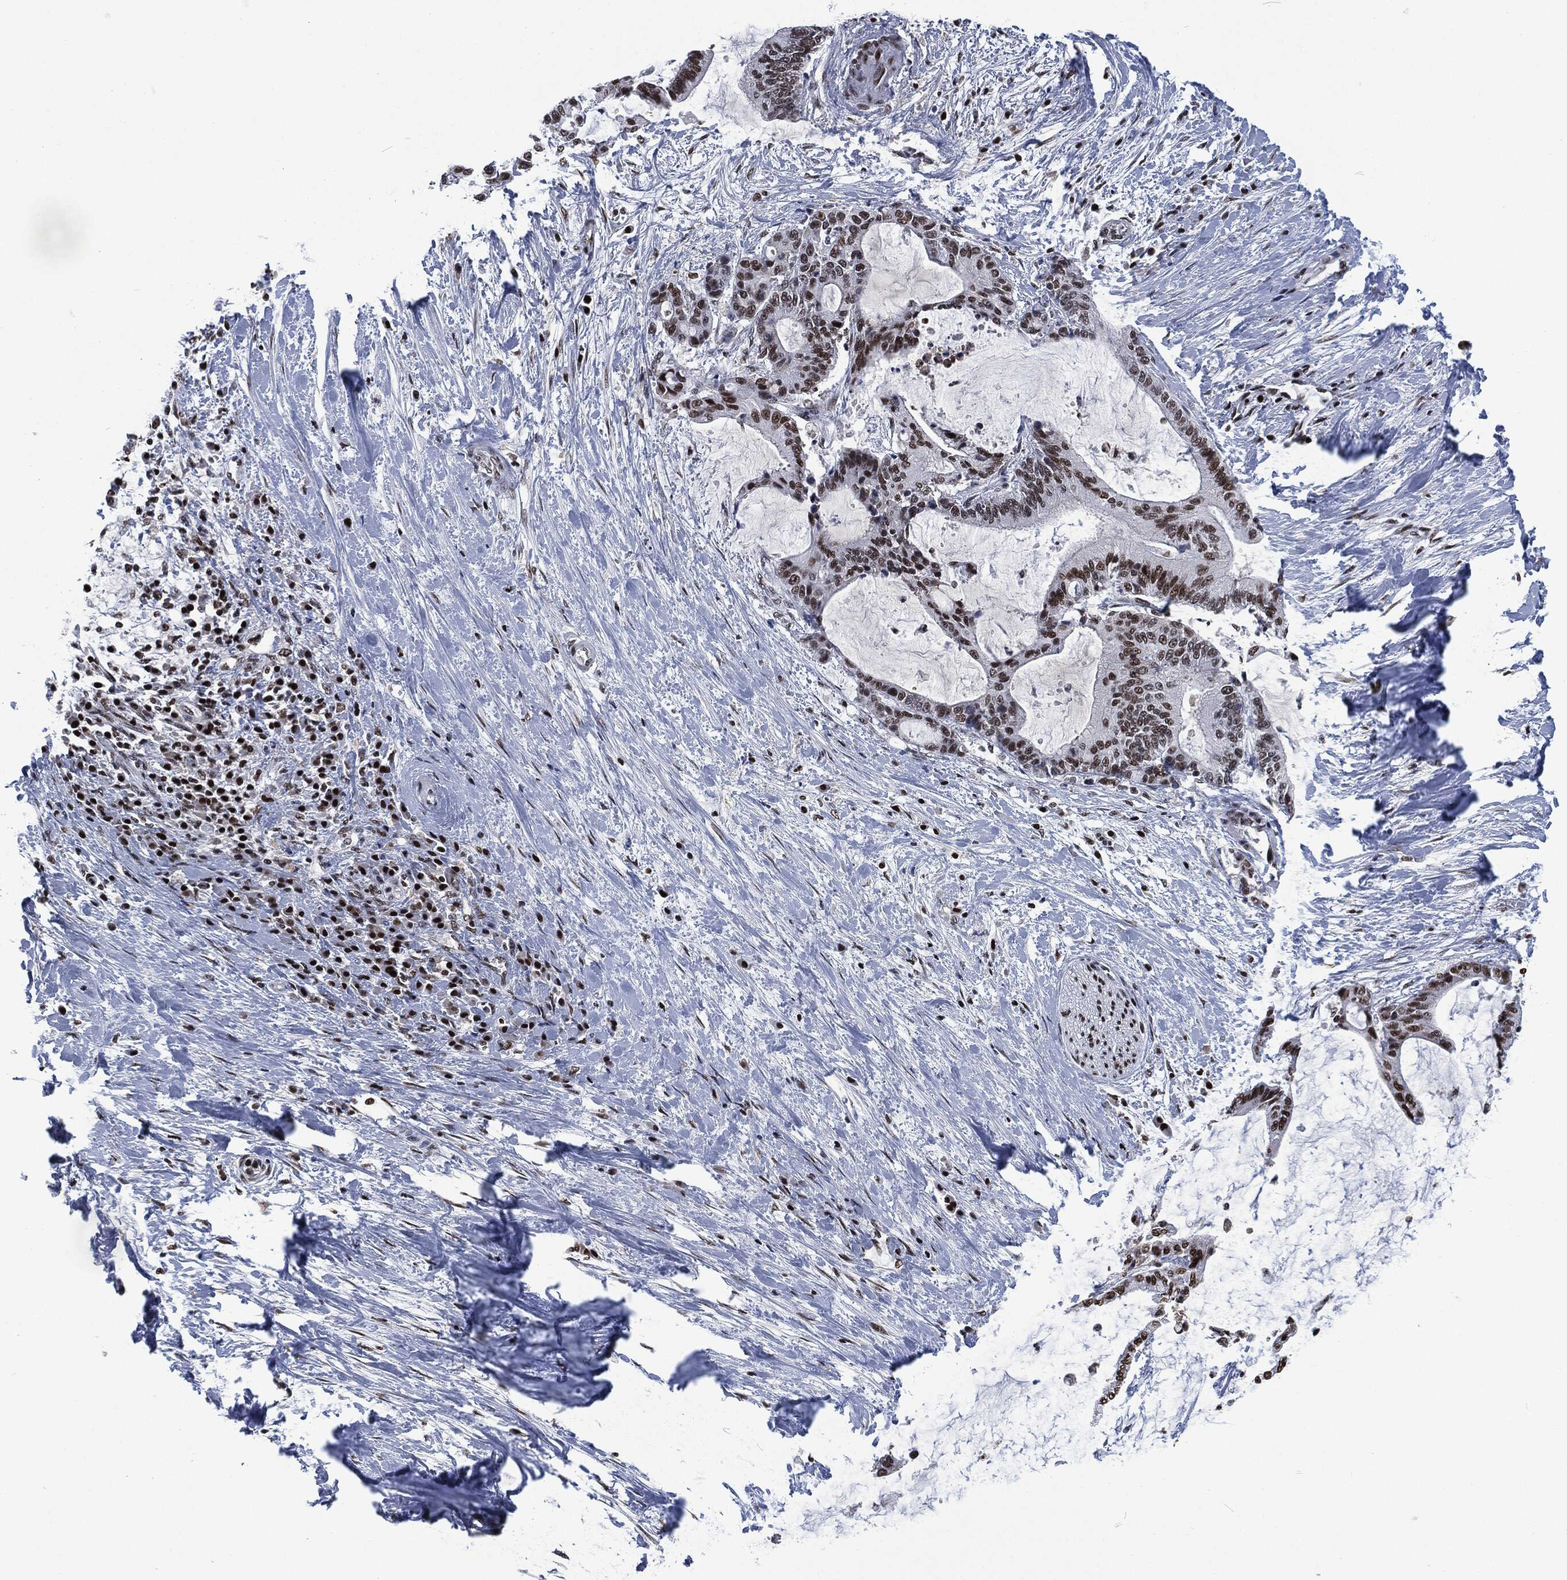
{"staining": {"intensity": "strong", "quantity": "25%-75%", "location": "nuclear"}, "tissue": "liver cancer", "cell_type": "Tumor cells", "image_type": "cancer", "snomed": [{"axis": "morphology", "description": "Cholangiocarcinoma"}, {"axis": "topography", "description": "Liver"}], "caption": "This histopathology image exhibits liver cancer stained with immunohistochemistry (IHC) to label a protein in brown. The nuclear of tumor cells show strong positivity for the protein. Nuclei are counter-stained blue.", "gene": "DCPS", "patient": {"sex": "female", "age": 73}}